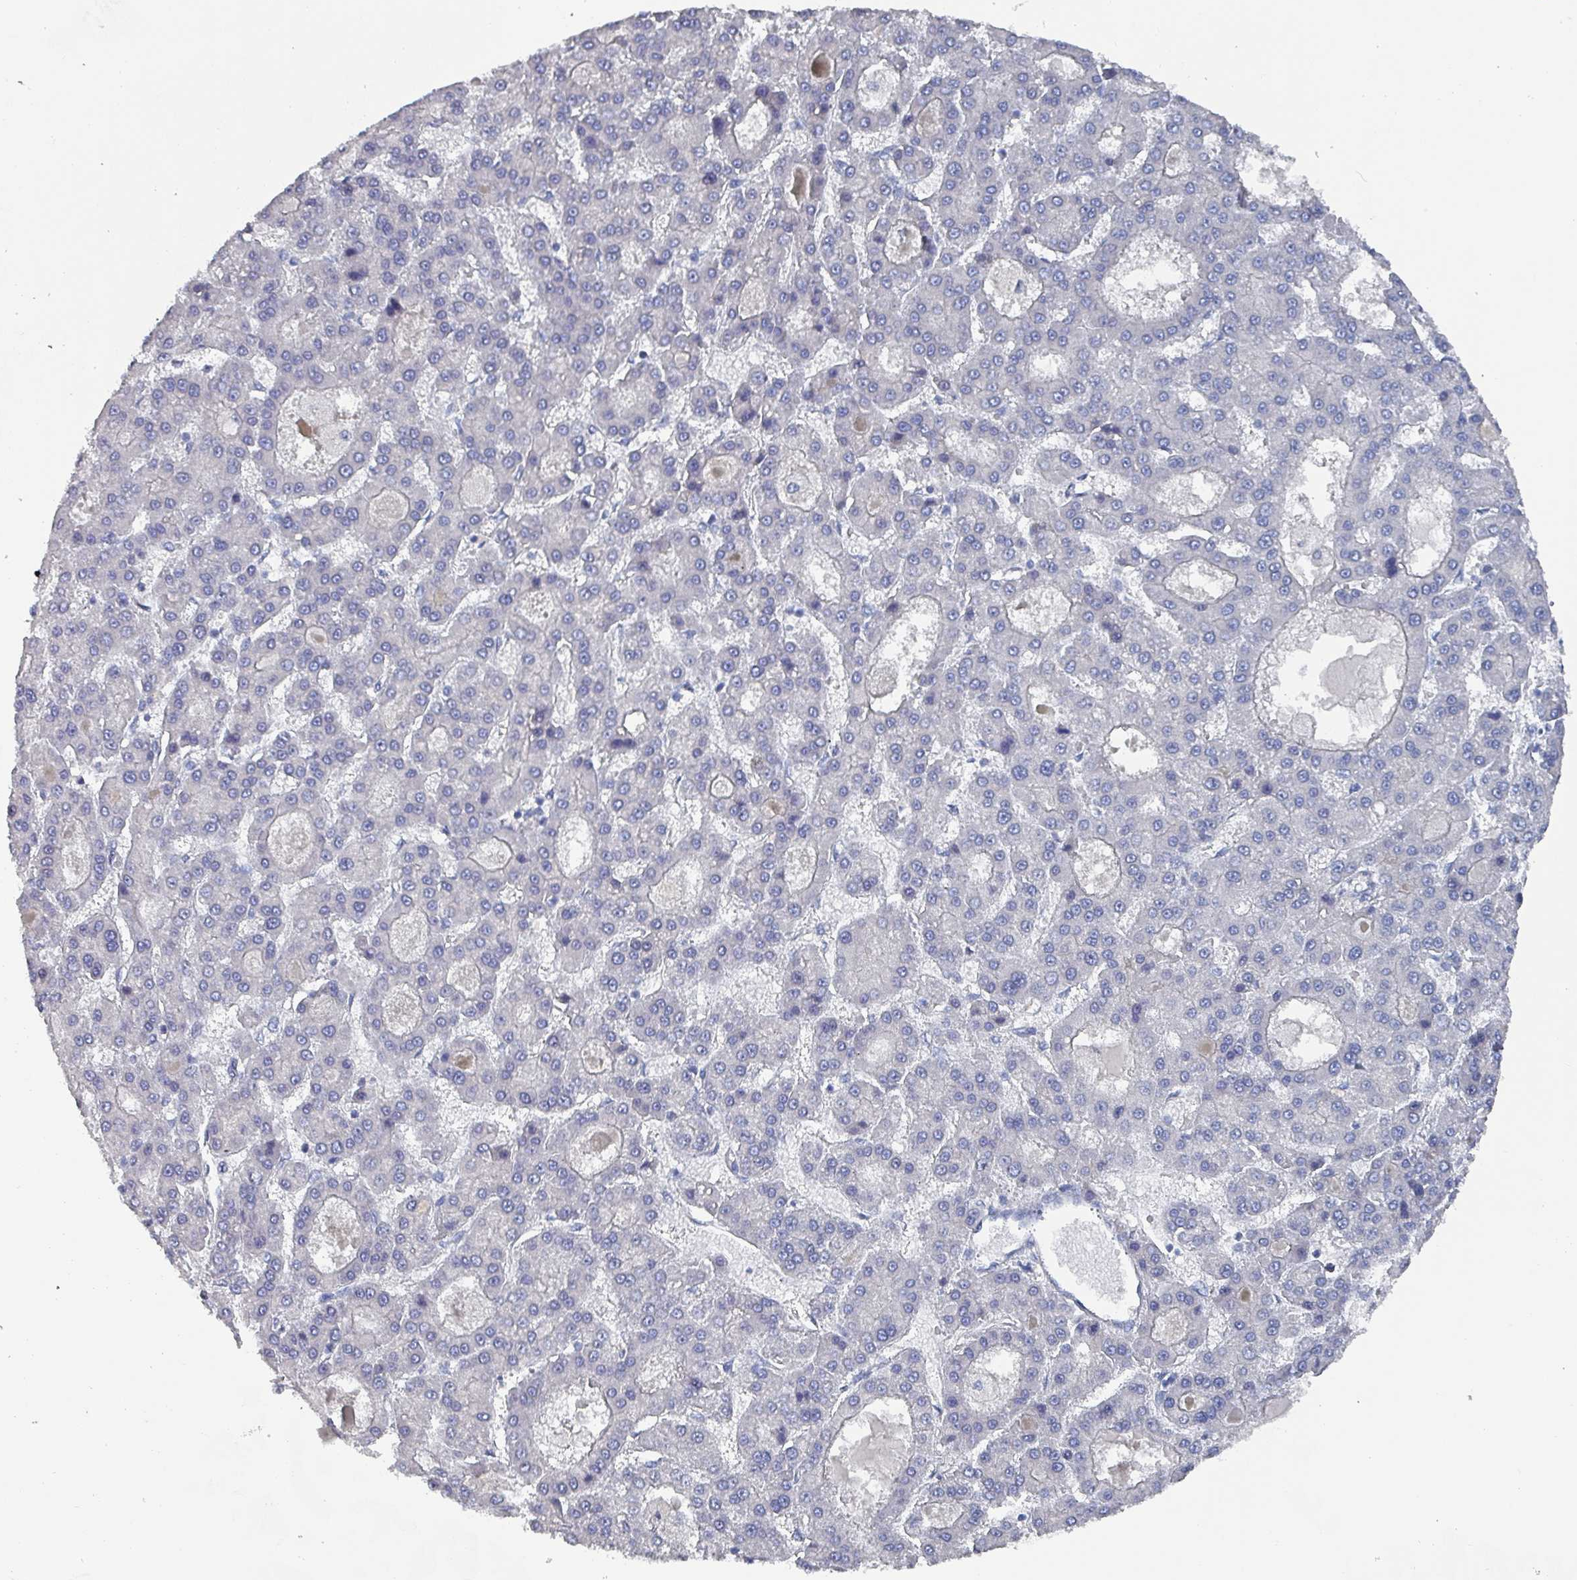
{"staining": {"intensity": "negative", "quantity": "none", "location": "none"}, "tissue": "liver cancer", "cell_type": "Tumor cells", "image_type": "cancer", "snomed": [{"axis": "morphology", "description": "Carcinoma, Hepatocellular, NOS"}, {"axis": "topography", "description": "Liver"}], "caption": "Histopathology image shows no significant protein staining in tumor cells of liver hepatocellular carcinoma.", "gene": "DRD5", "patient": {"sex": "male", "age": 70}}